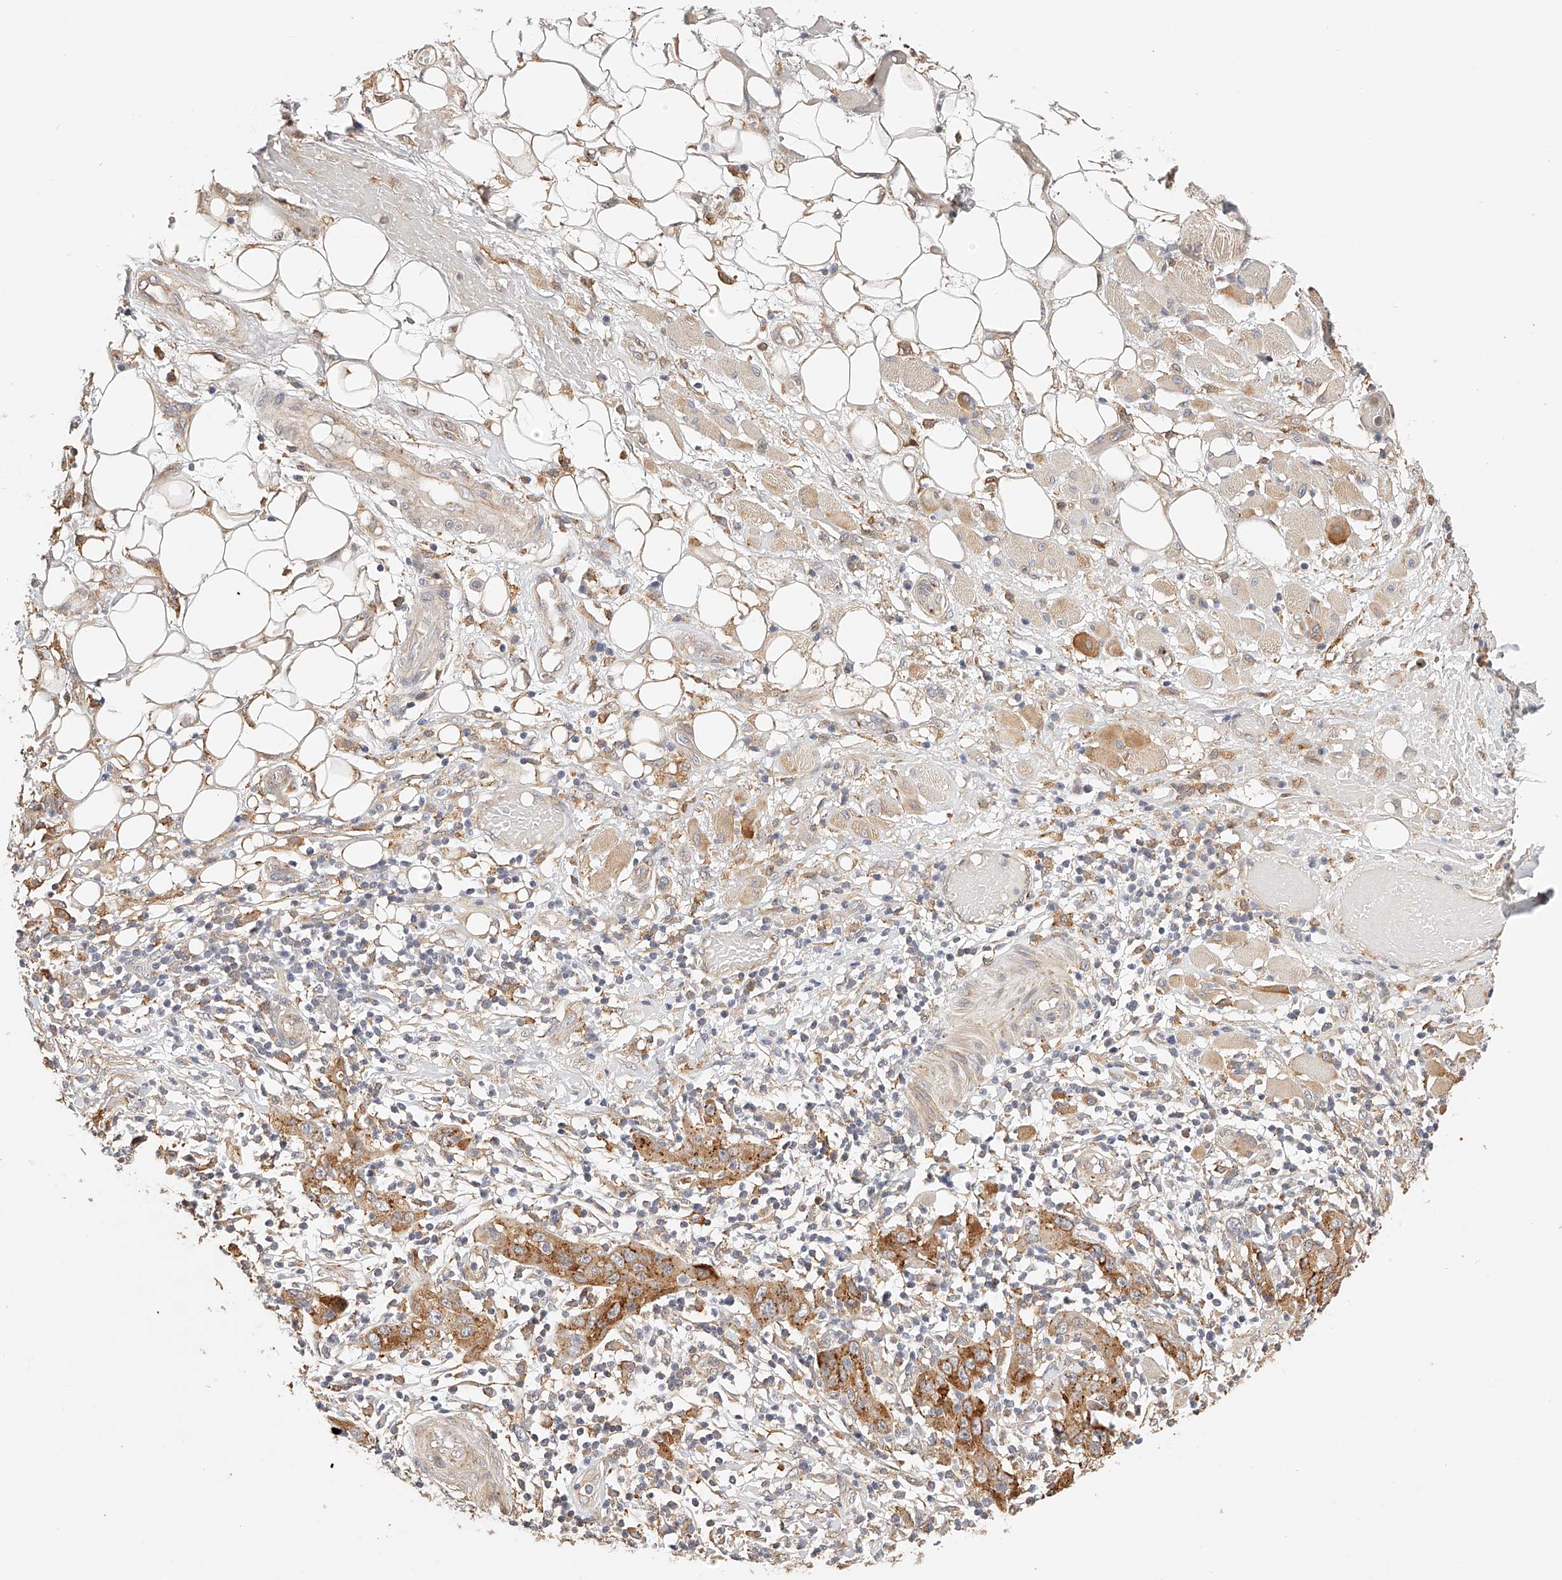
{"staining": {"intensity": "moderate", "quantity": ">75%", "location": "cytoplasmic/membranous"}, "tissue": "skin cancer", "cell_type": "Tumor cells", "image_type": "cancer", "snomed": [{"axis": "morphology", "description": "Squamous cell carcinoma, NOS"}, {"axis": "topography", "description": "Skin"}], "caption": "Immunohistochemical staining of human skin cancer (squamous cell carcinoma) exhibits moderate cytoplasmic/membranous protein staining in approximately >75% of tumor cells.", "gene": "SYNC", "patient": {"sex": "female", "age": 88}}